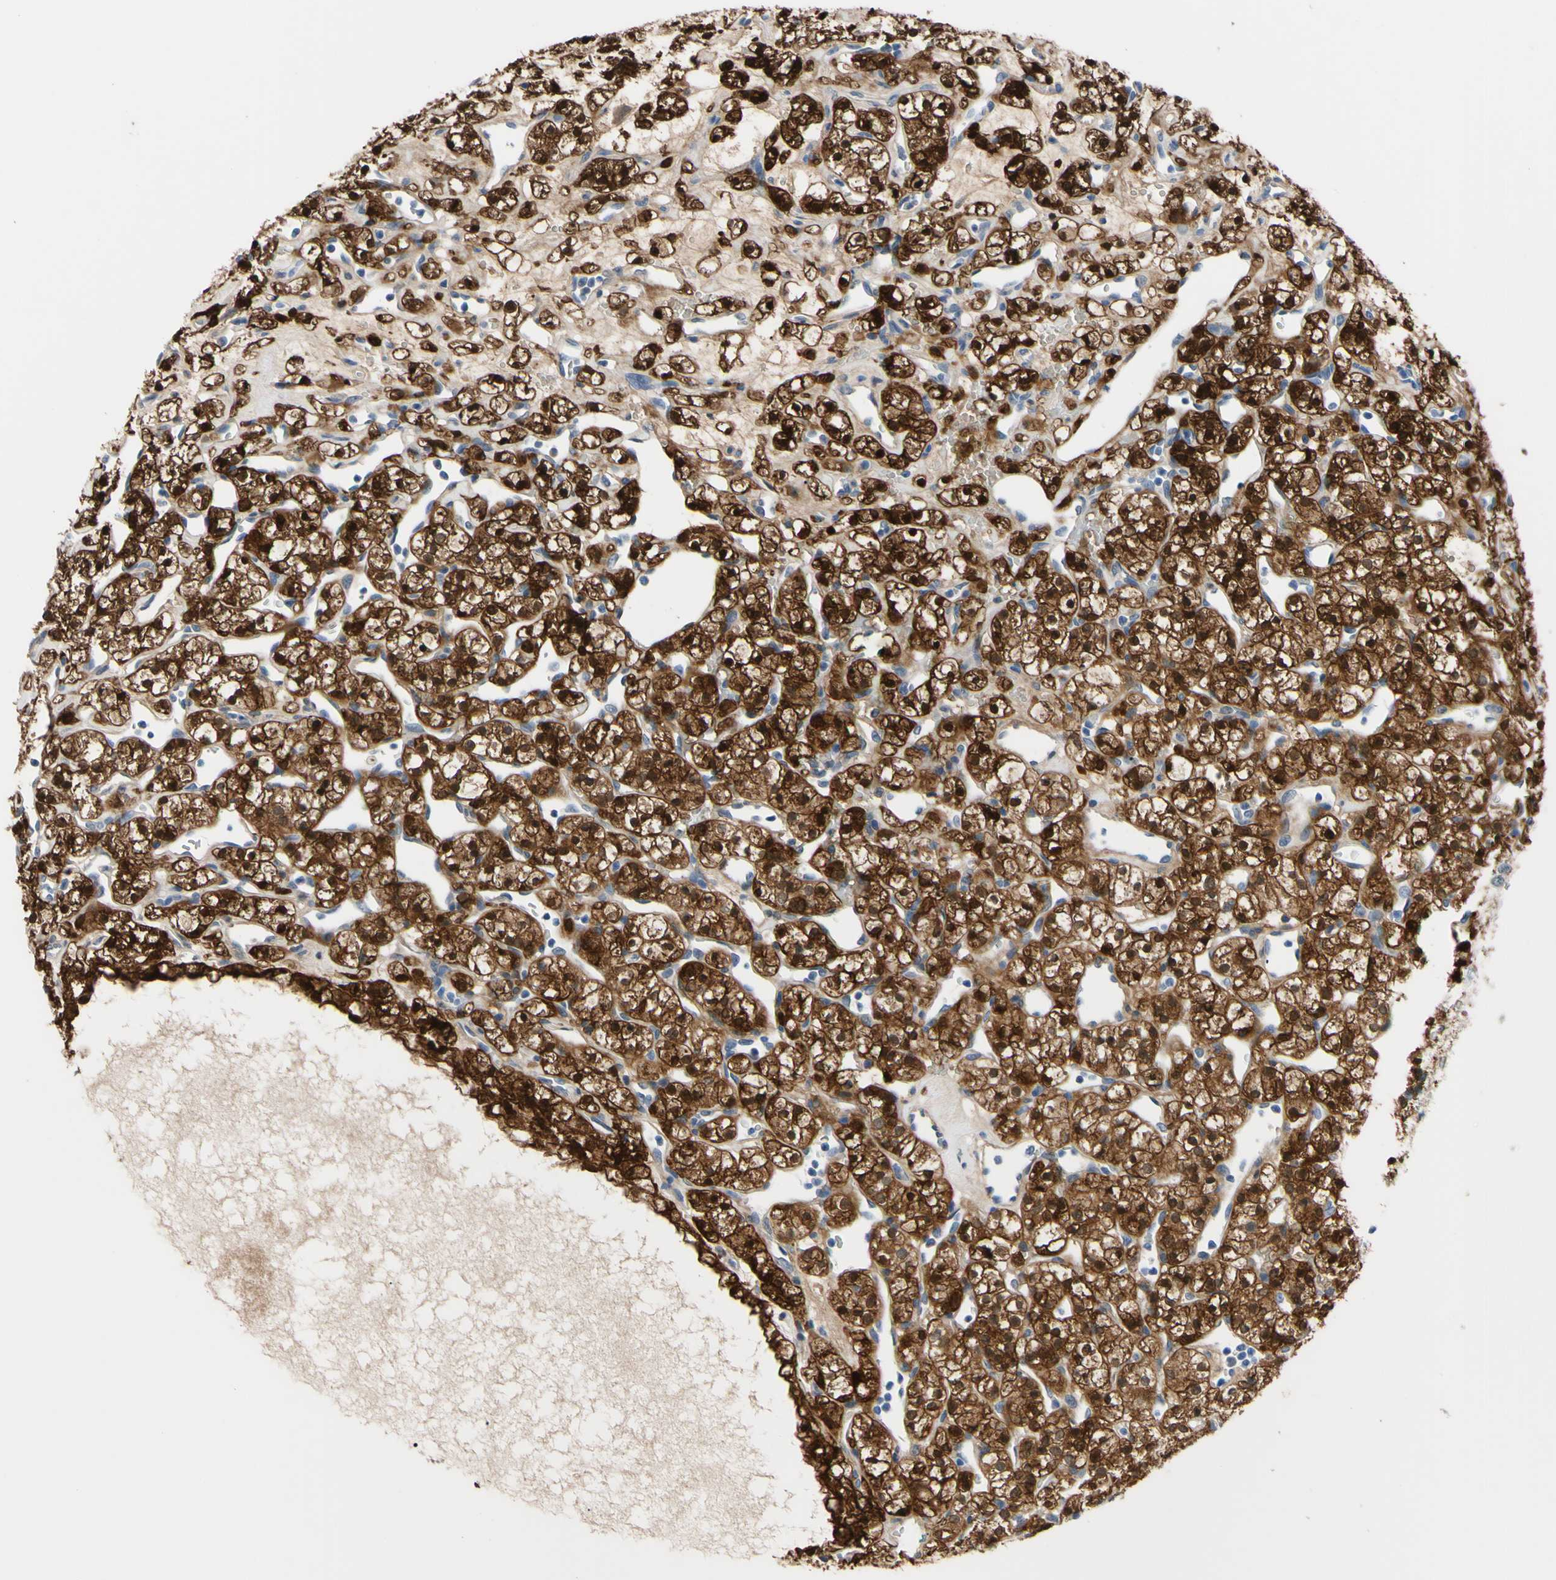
{"staining": {"intensity": "strong", "quantity": ">75%", "location": "cytoplasmic/membranous,nuclear"}, "tissue": "renal cancer", "cell_type": "Tumor cells", "image_type": "cancer", "snomed": [{"axis": "morphology", "description": "Adenocarcinoma, NOS"}, {"axis": "topography", "description": "Kidney"}], "caption": "Immunohistochemistry micrograph of renal adenocarcinoma stained for a protein (brown), which shows high levels of strong cytoplasmic/membranous and nuclear staining in approximately >75% of tumor cells.", "gene": "NOL3", "patient": {"sex": "female", "age": 60}}